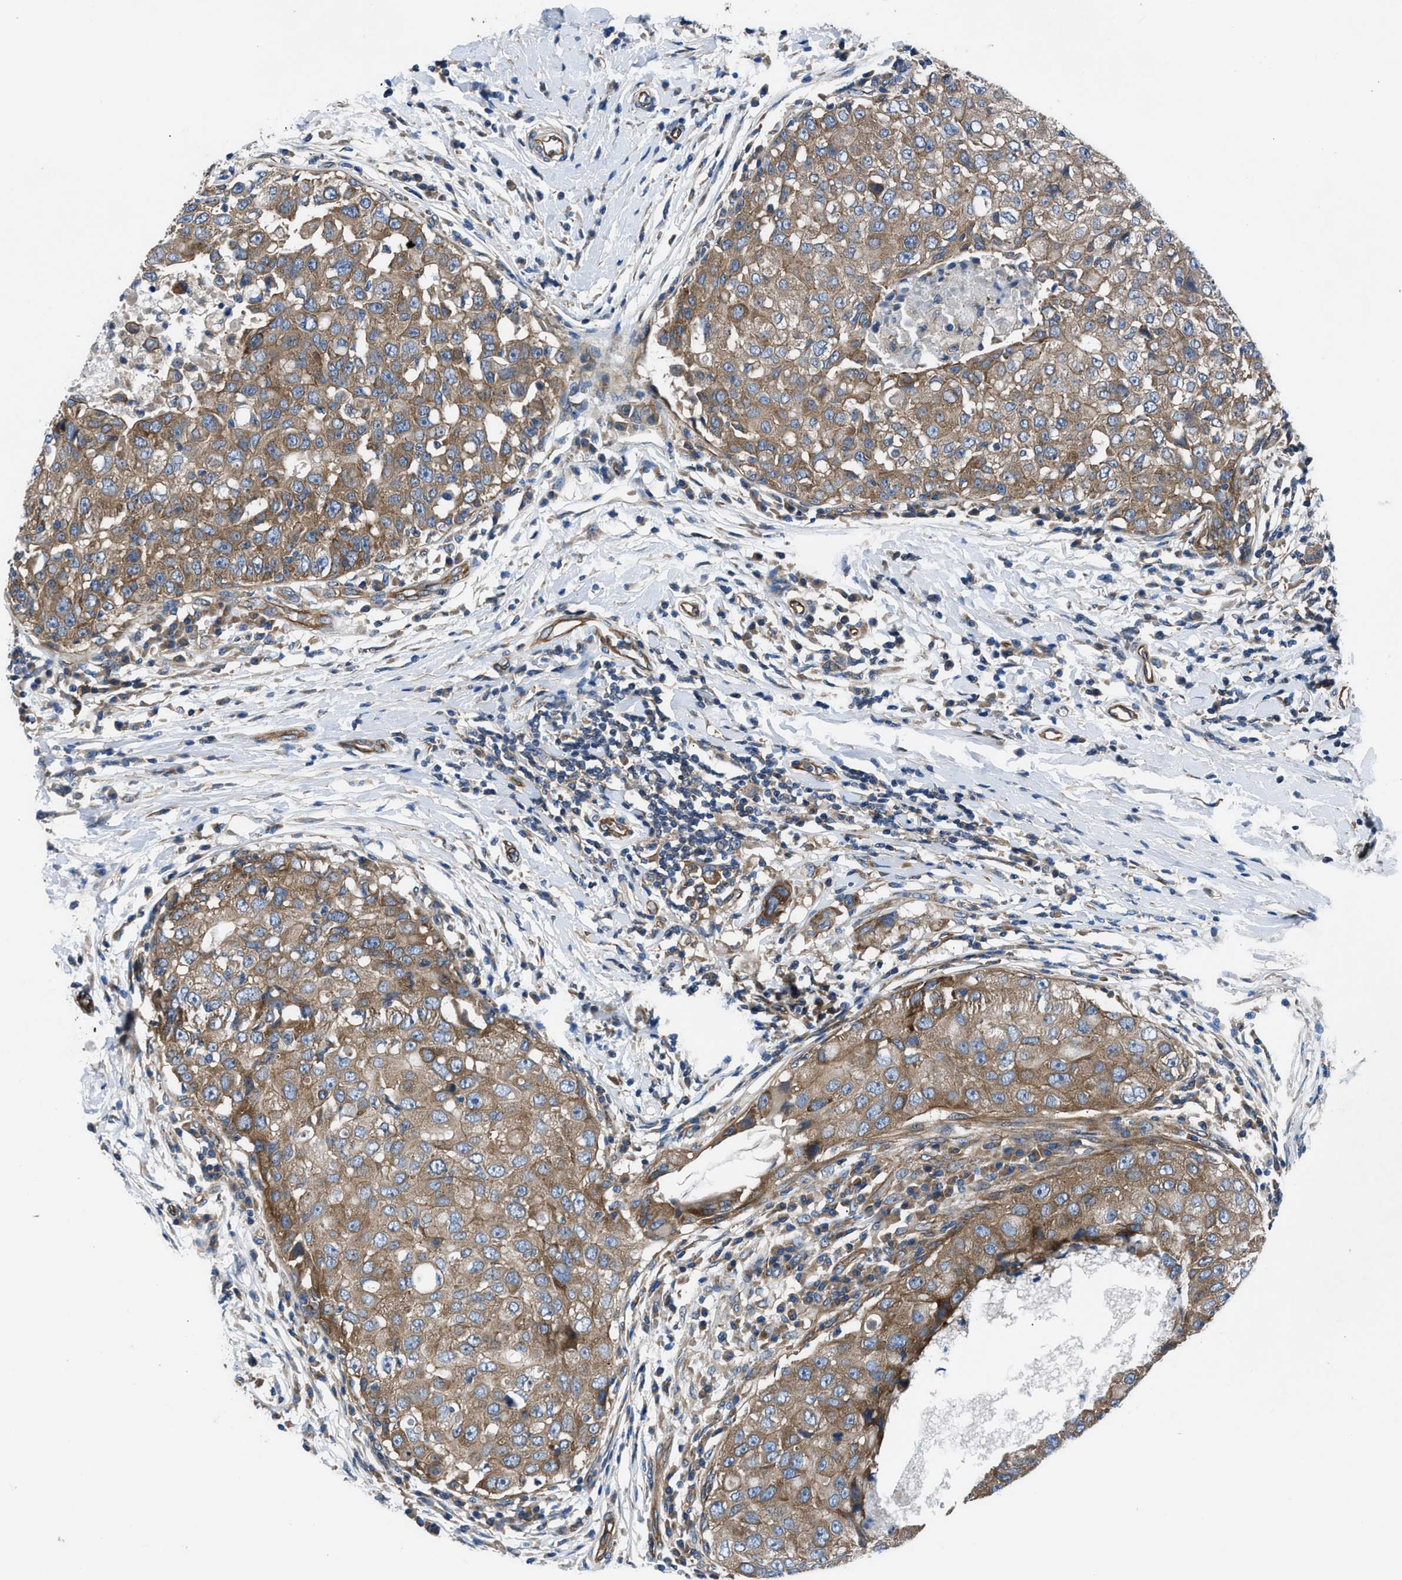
{"staining": {"intensity": "moderate", "quantity": ">75%", "location": "cytoplasmic/membranous"}, "tissue": "breast cancer", "cell_type": "Tumor cells", "image_type": "cancer", "snomed": [{"axis": "morphology", "description": "Duct carcinoma"}, {"axis": "topography", "description": "Breast"}], "caption": "A photomicrograph showing moderate cytoplasmic/membranous positivity in about >75% of tumor cells in breast cancer, as visualized by brown immunohistochemical staining.", "gene": "TRIP4", "patient": {"sex": "female", "age": 27}}